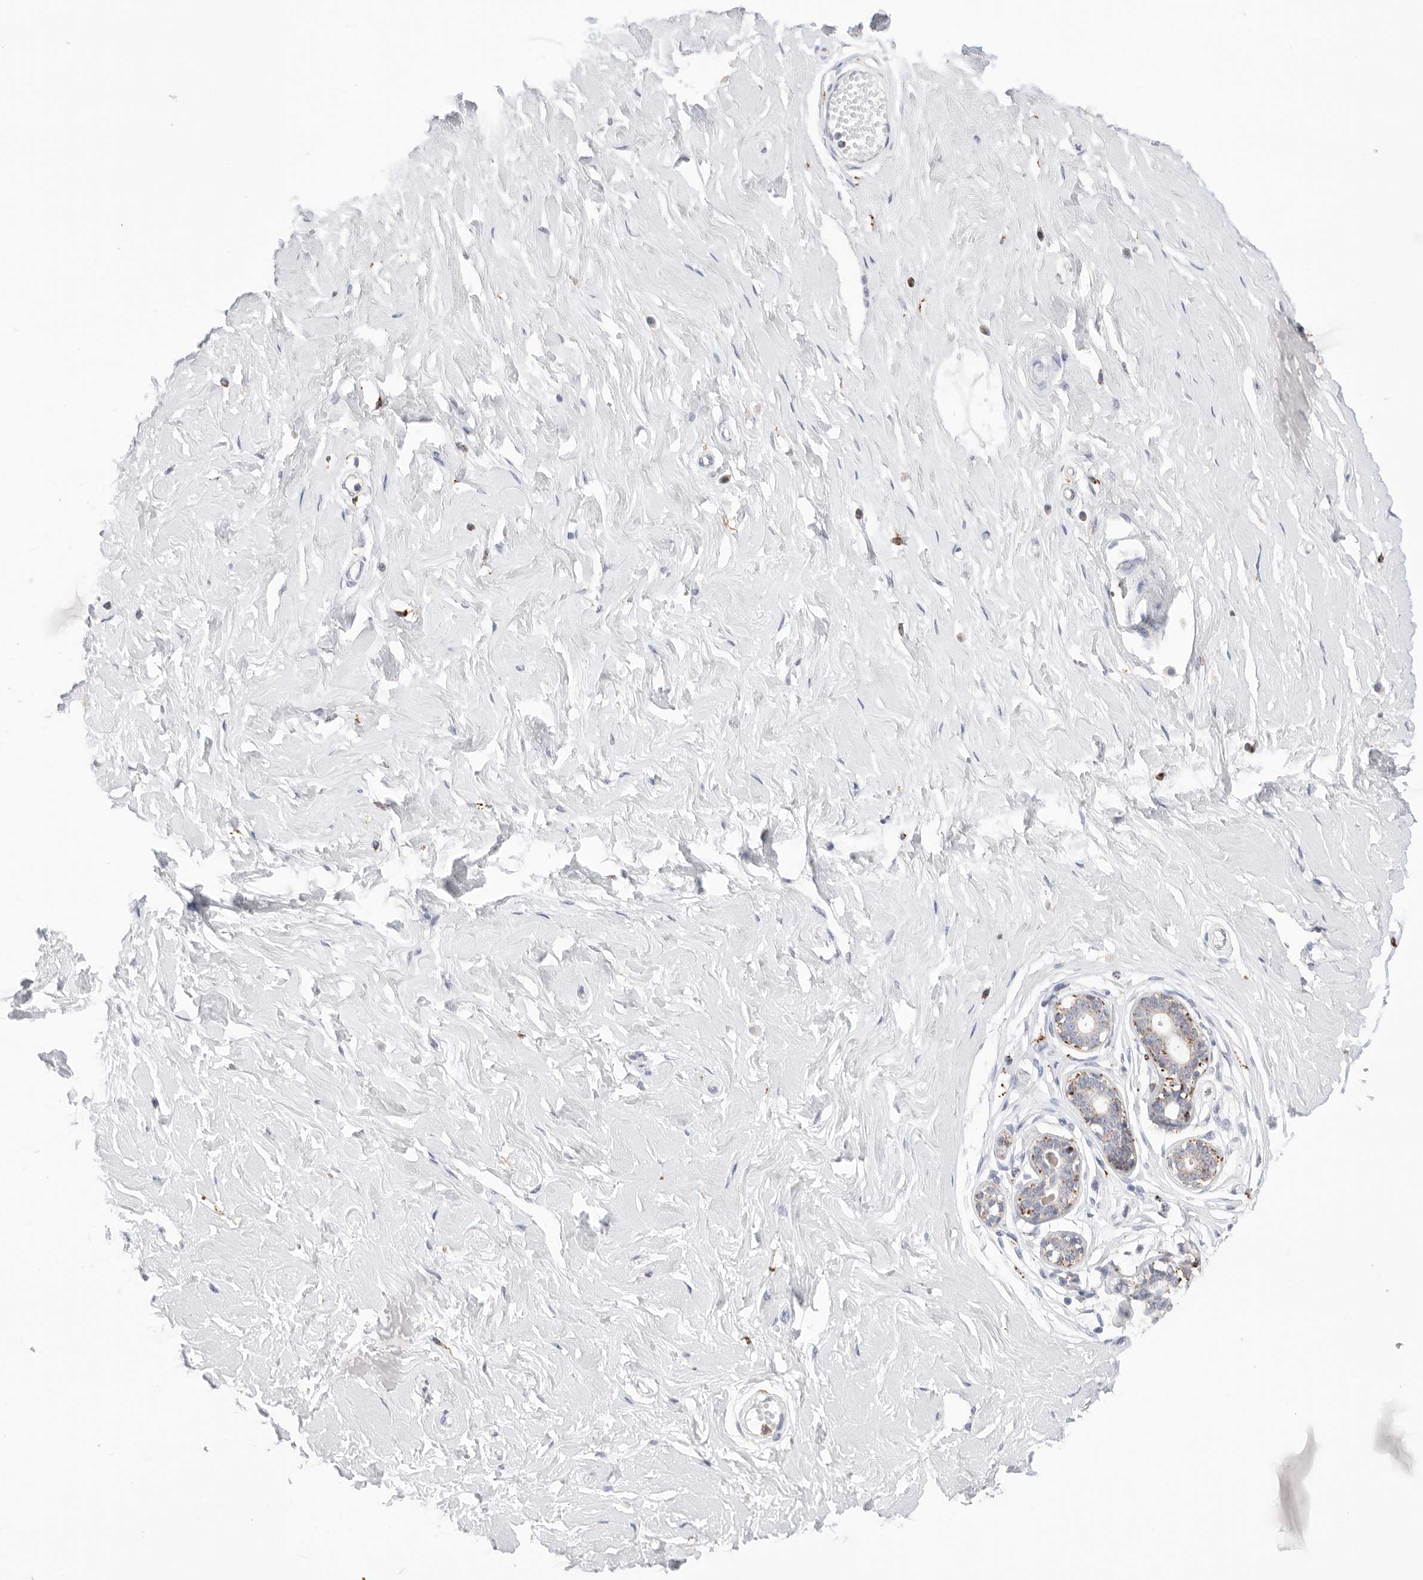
{"staining": {"intensity": "negative", "quantity": "none", "location": "none"}, "tissue": "breast", "cell_type": "Adipocytes", "image_type": "normal", "snomed": [{"axis": "morphology", "description": "Normal tissue, NOS"}, {"axis": "morphology", "description": "Adenoma, NOS"}, {"axis": "topography", "description": "Breast"}], "caption": "IHC photomicrograph of normal breast stained for a protein (brown), which reveals no staining in adipocytes. (DAB immunohistochemistry (IHC) visualized using brightfield microscopy, high magnification).", "gene": "GGH", "patient": {"sex": "female", "age": 23}}